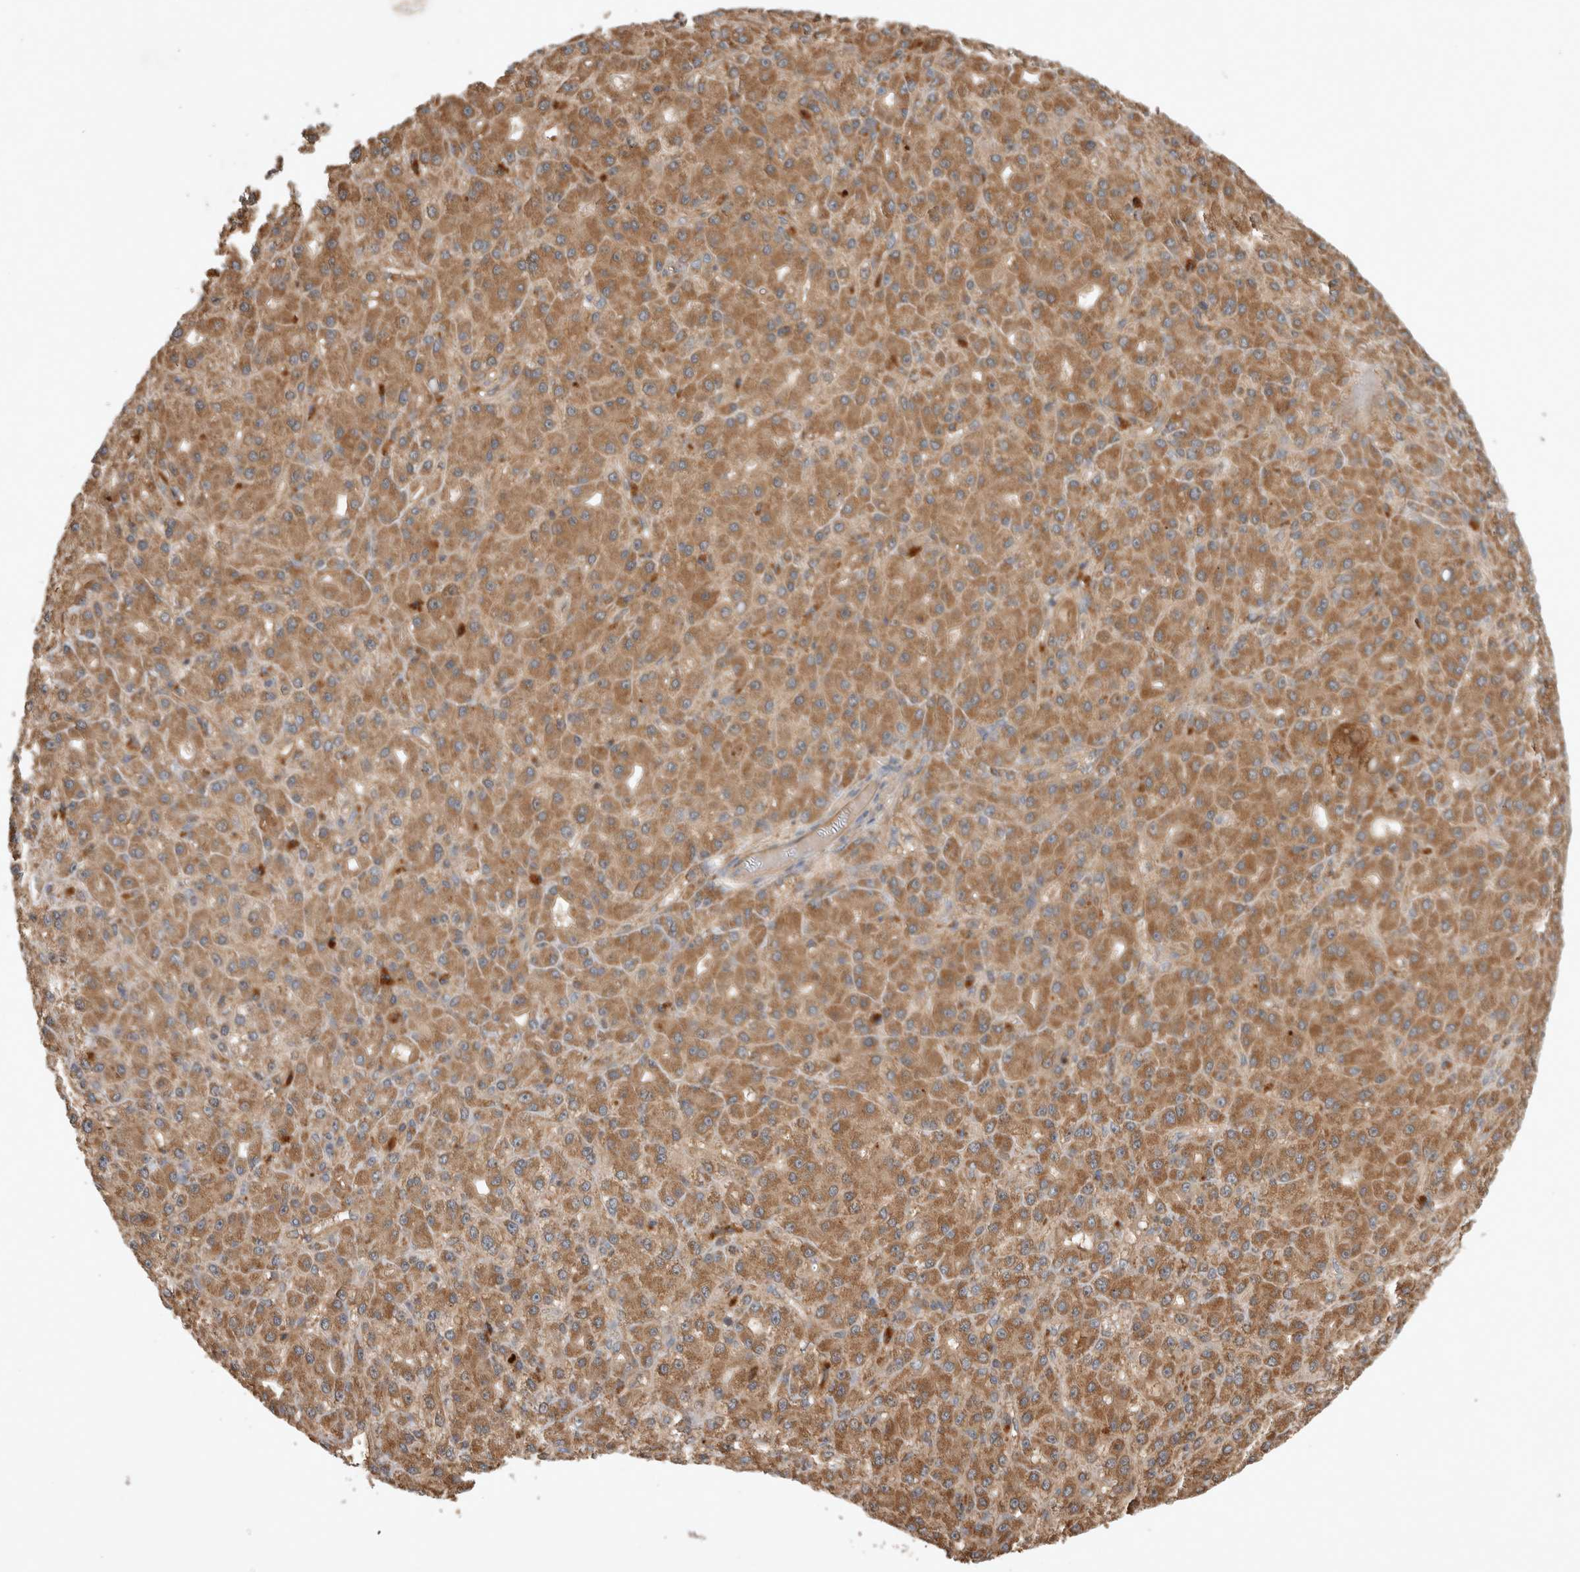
{"staining": {"intensity": "moderate", "quantity": ">75%", "location": "cytoplasmic/membranous"}, "tissue": "liver cancer", "cell_type": "Tumor cells", "image_type": "cancer", "snomed": [{"axis": "morphology", "description": "Carcinoma, Hepatocellular, NOS"}, {"axis": "topography", "description": "Liver"}], "caption": "Immunohistochemistry staining of liver hepatocellular carcinoma, which exhibits medium levels of moderate cytoplasmic/membranous expression in about >75% of tumor cells indicating moderate cytoplasmic/membranous protein staining. The staining was performed using DAB (brown) for protein detection and nuclei were counterstained in hematoxylin (blue).", "gene": "SERAC1", "patient": {"sex": "male", "age": 67}}